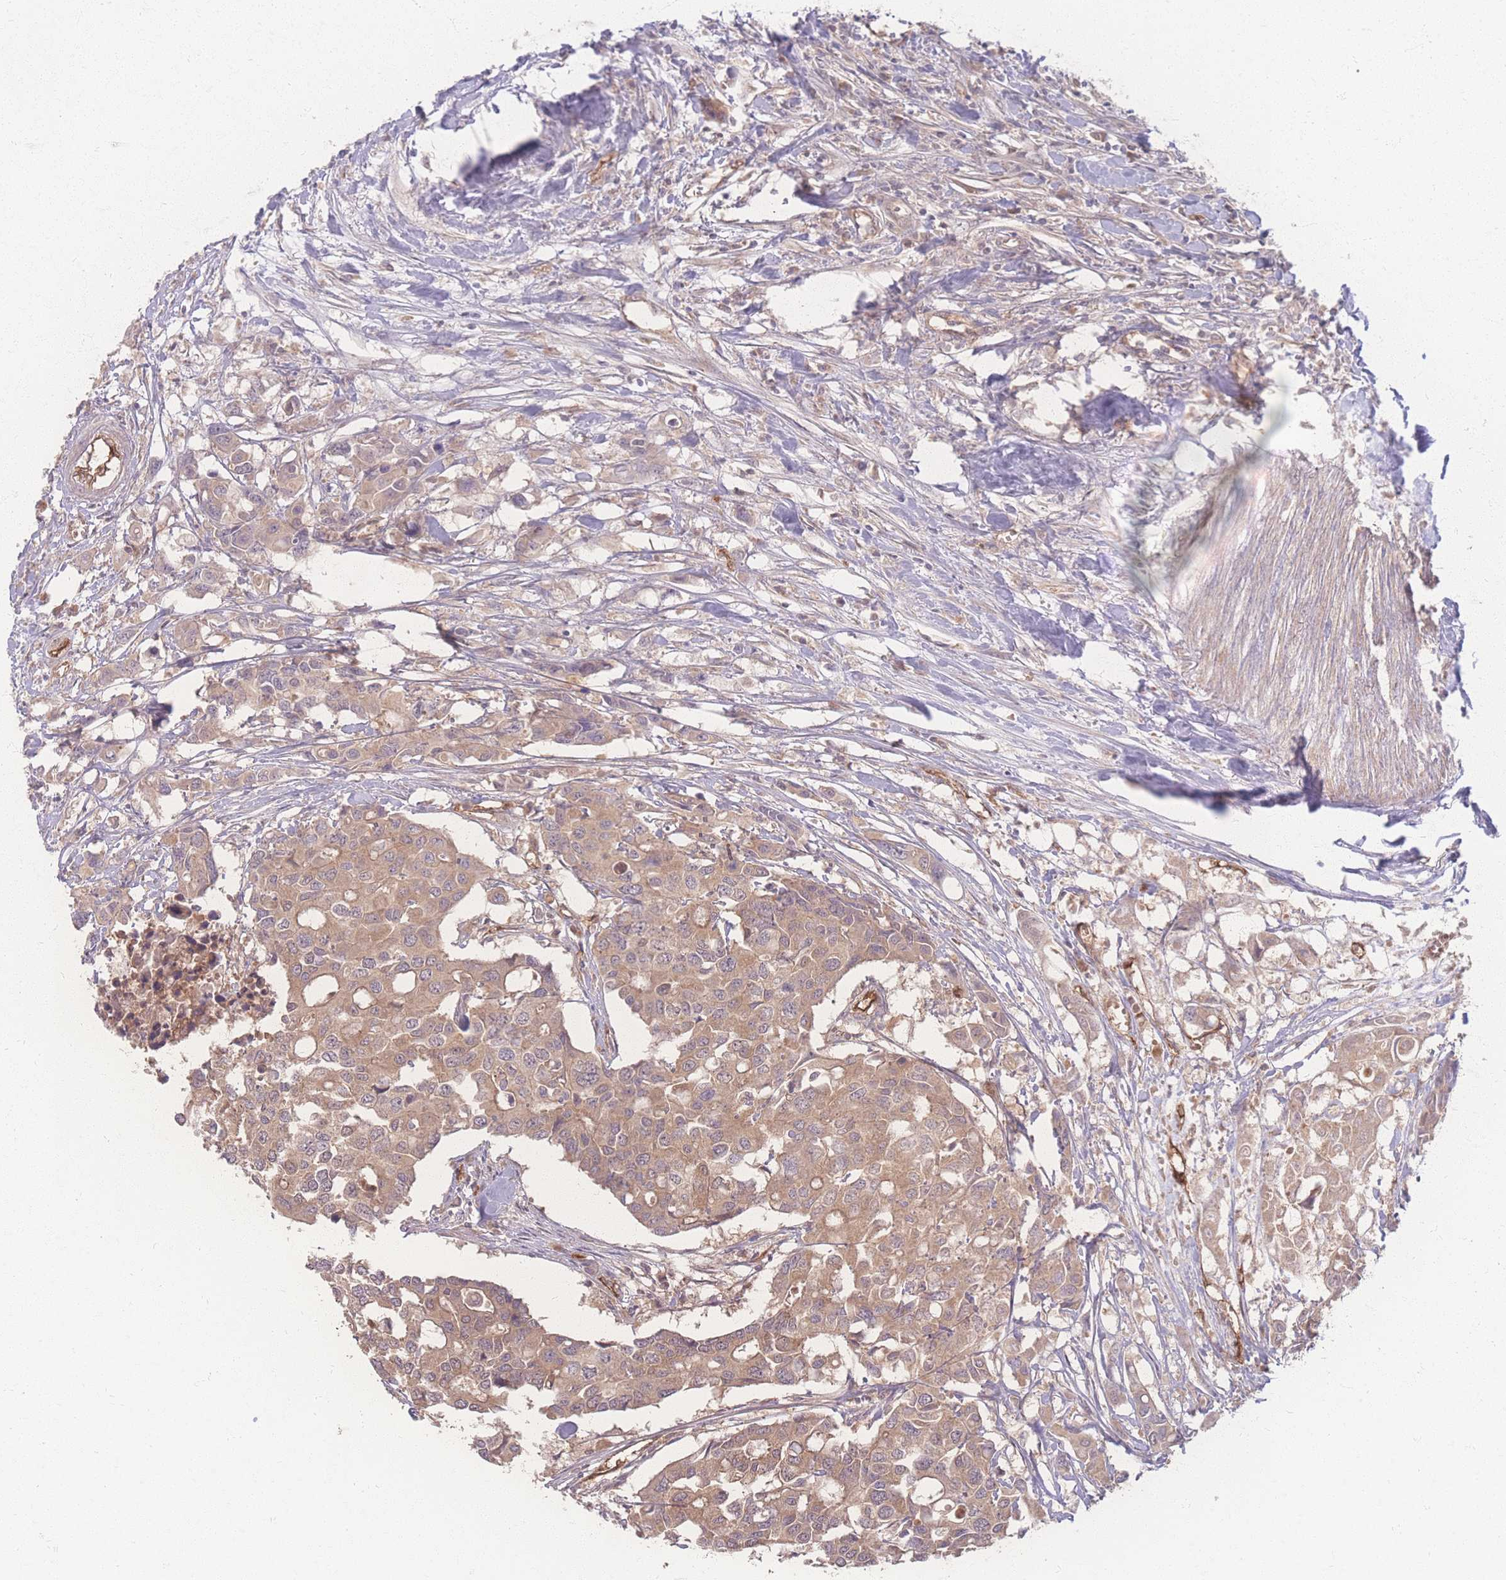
{"staining": {"intensity": "weak", "quantity": ">75%", "location": "cytoplasmic/membranous"}, "tissue": "colorectal cancer", "cell_type": "Tumor cells", "image_type": "cancer", "snomed": [{"axis": "morphology", "description": "Adenocarcinoma, NOS"}, {"axis": "topography", "description": "Colon"}], "caption": "A micrograph showing weak cytoplasmic/membranous positivity in about >75% of tumor cells in adenocarcinoma (colorectal), as visualized by brown immunohistochemical staining.", "gene": "INSR", "patient": {"sex": "male", "age": 77}}